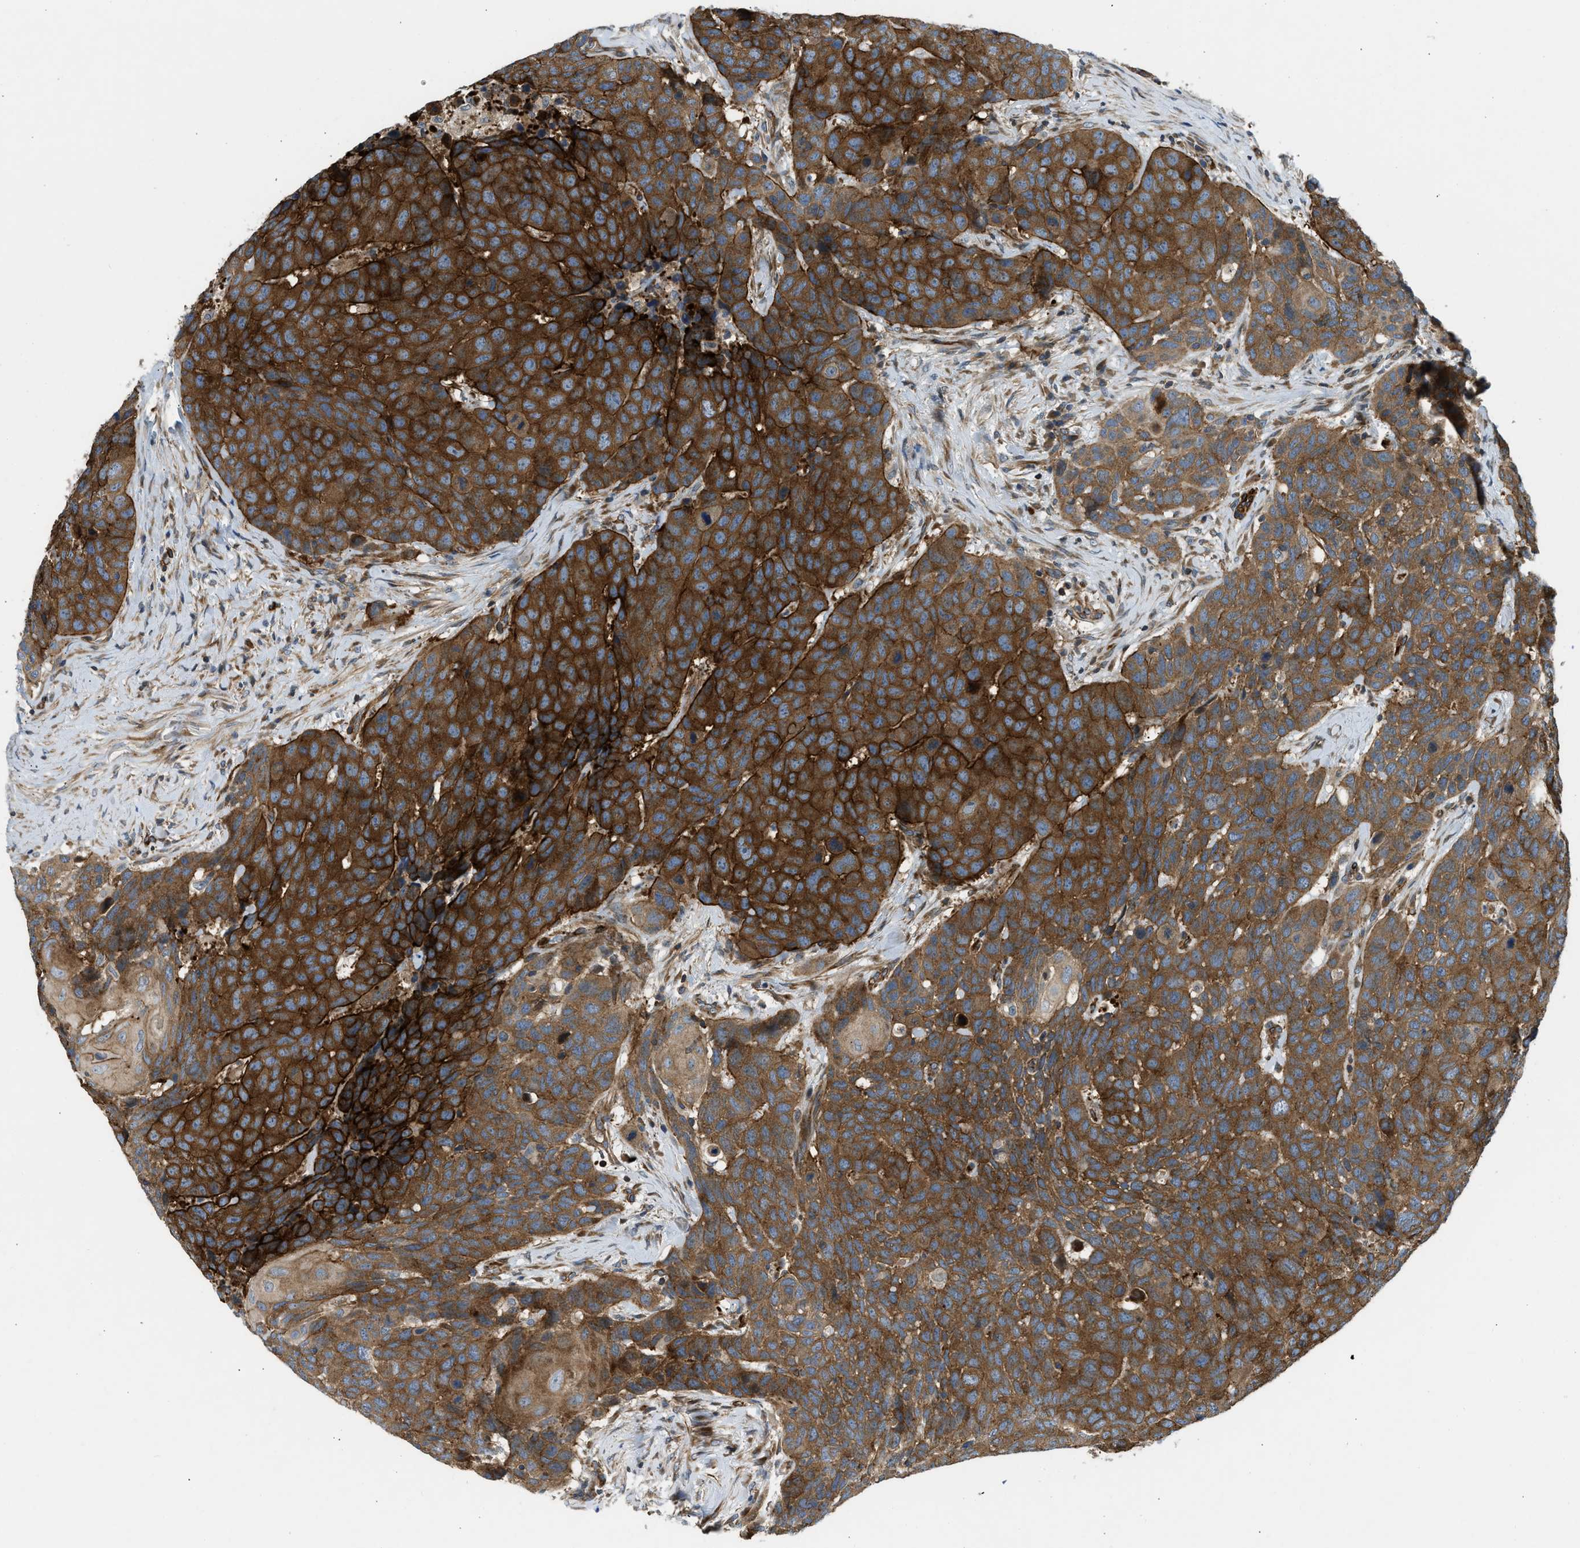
{"staining": {"intensity": "strong", "quantity": ">75%", "location": "cytoplasmic/membranous"}, "tissue": "head and neck cancer", "cell_type": "Tumor cells", "image_type": "cancer", "snomed": [{"axis": "morphology", "description": "Squamous cell carcinoma, NOS"}, {"axis": "topography", "description": "Head-Neck"}], "caption": "Tumor cells reveal strong cytoplasmic/membranous expression in about >75% of cells in head and neck cancer.", "gene": "NYNRIN", "patient": {"sex": "male", "age": 66}}